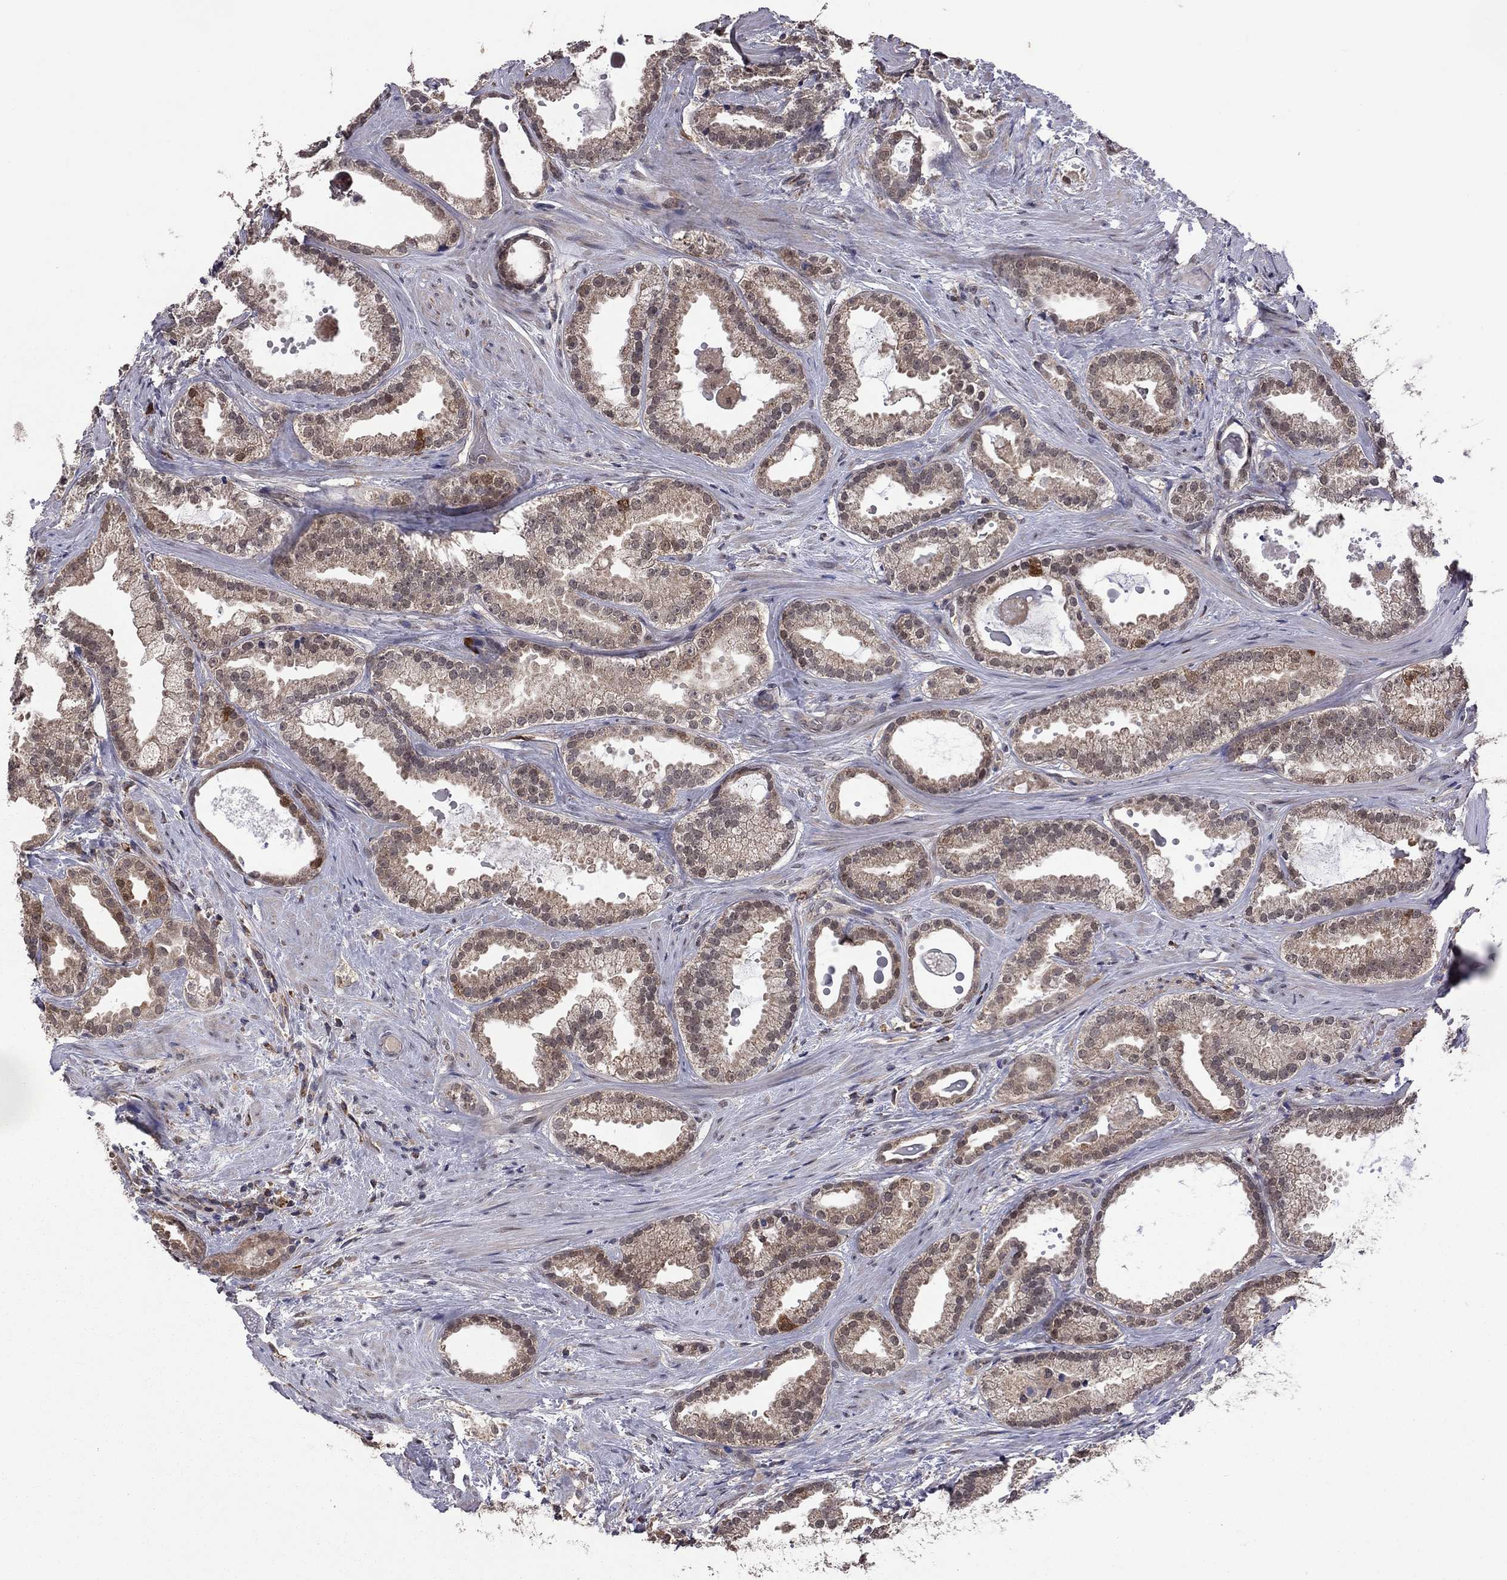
{"staining": {"intensity": "moderate", "quantity": "25%-75%", "location": "cytoplasmic/membranous"}, "tissue": "prostate cancer", "cell_type": "Tumor cells", "image_type": "cancer", "snomed": [{"axis": "morphology", "description": "Adenocarcinoma, NOS"}, {"axis": "morphology", "description": "Adenocarcinoma, High grade"}, {"axis": "topography", "description": "Prostate"}], "caption": "Human prostate cancer stained with a brown dye reveals moderate cytoplasmic/membranous positive positivity in about 25%-75% of tumor cells.", "gene": "GPAA1", "patient": {"sex": "male", "age": 64}}